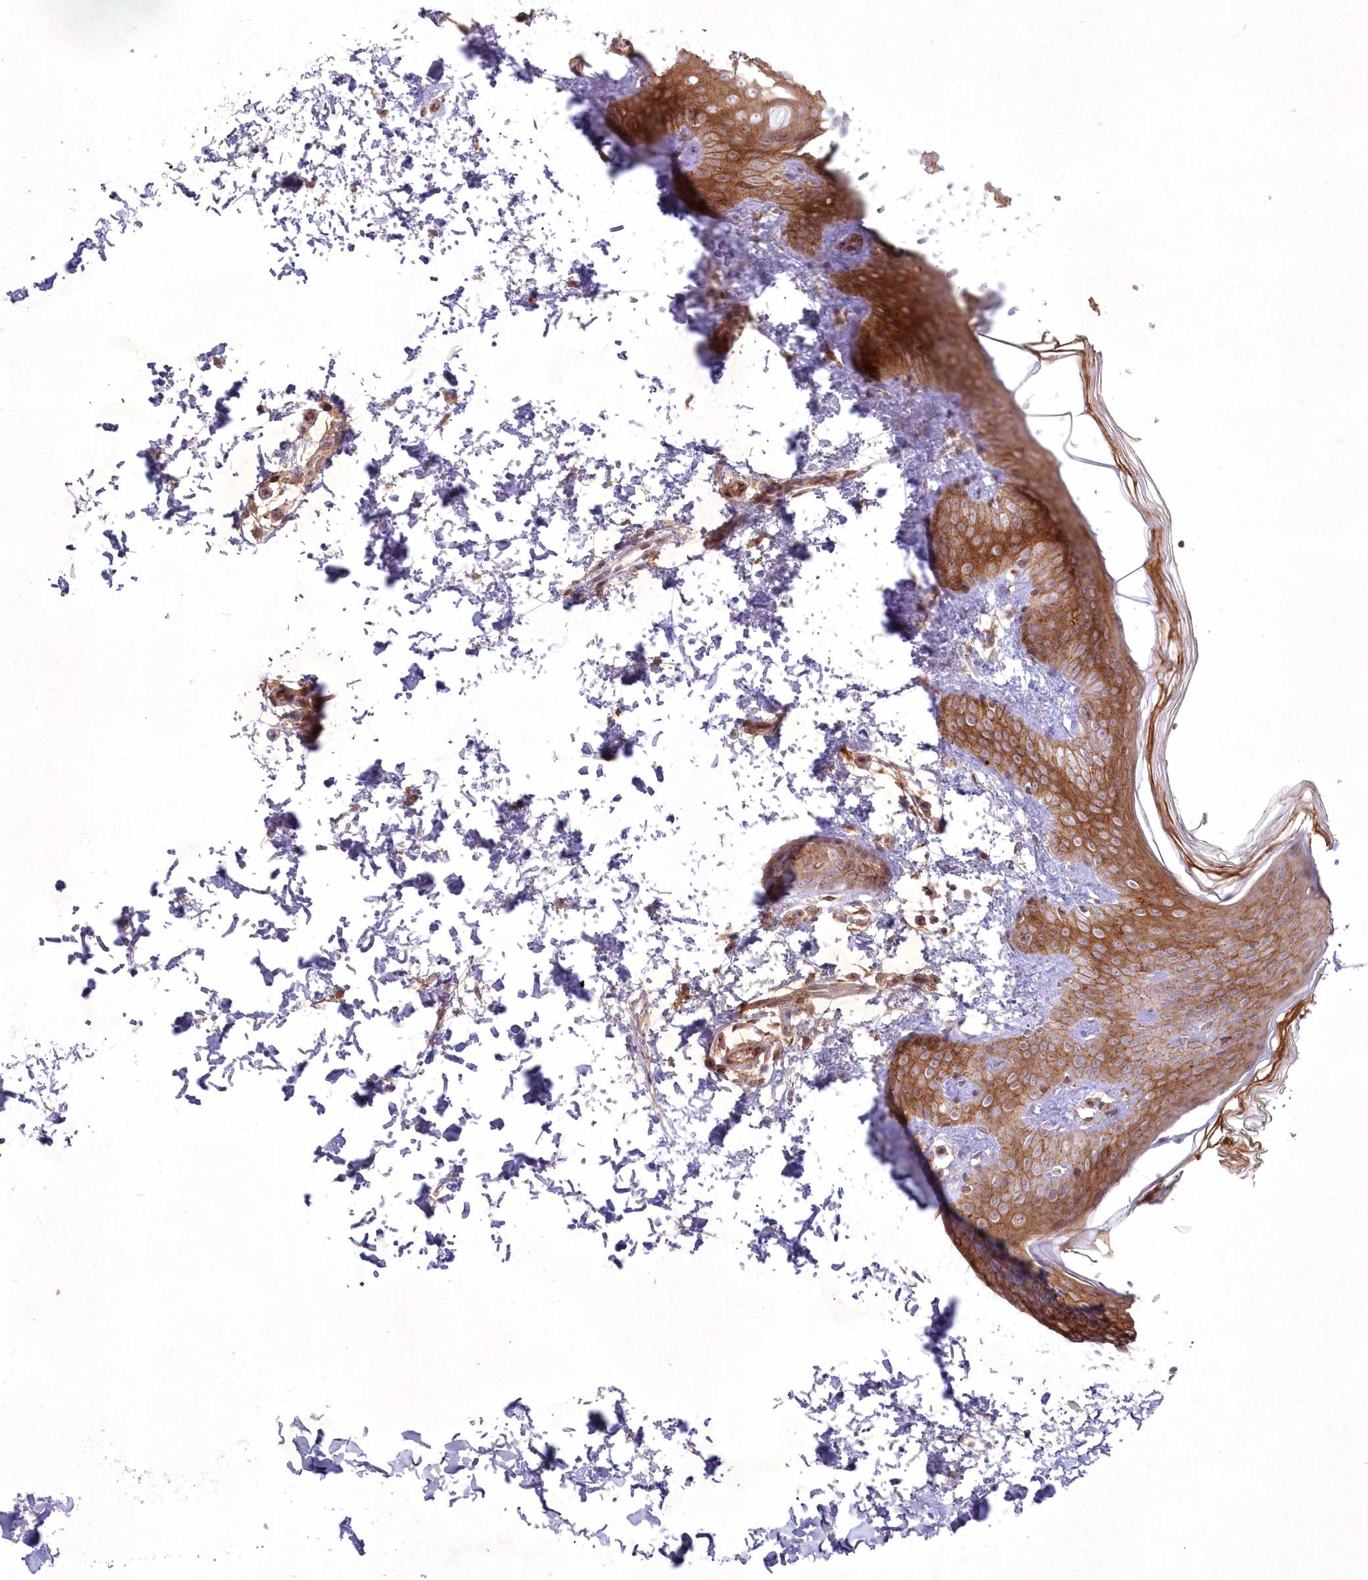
{"staining": {"intensity": "moderate", "quantity": ">75%", "location": "cytoplasmic/membranous"}, "tissue": "skin", "cell_type": "Fibroblasts", "image_type": "normal", "snomed": [{"axis": "morphology", "description": "Normal tissue, NOS"}, {"axis": "morphology", "description": "Neoplasm, benign, NOS"}, {"axis": "topography", "description": "Skin"}, {"axis": "topography", "description": "Soft tissue"}], "caption": "Fibroblasts display medium levels of moderate cytoplasmic/membranous staining in about >75% of cells in benign skin.", "gene": "TOGARAM2", "patient": {"sex": "male", "age": 26}}